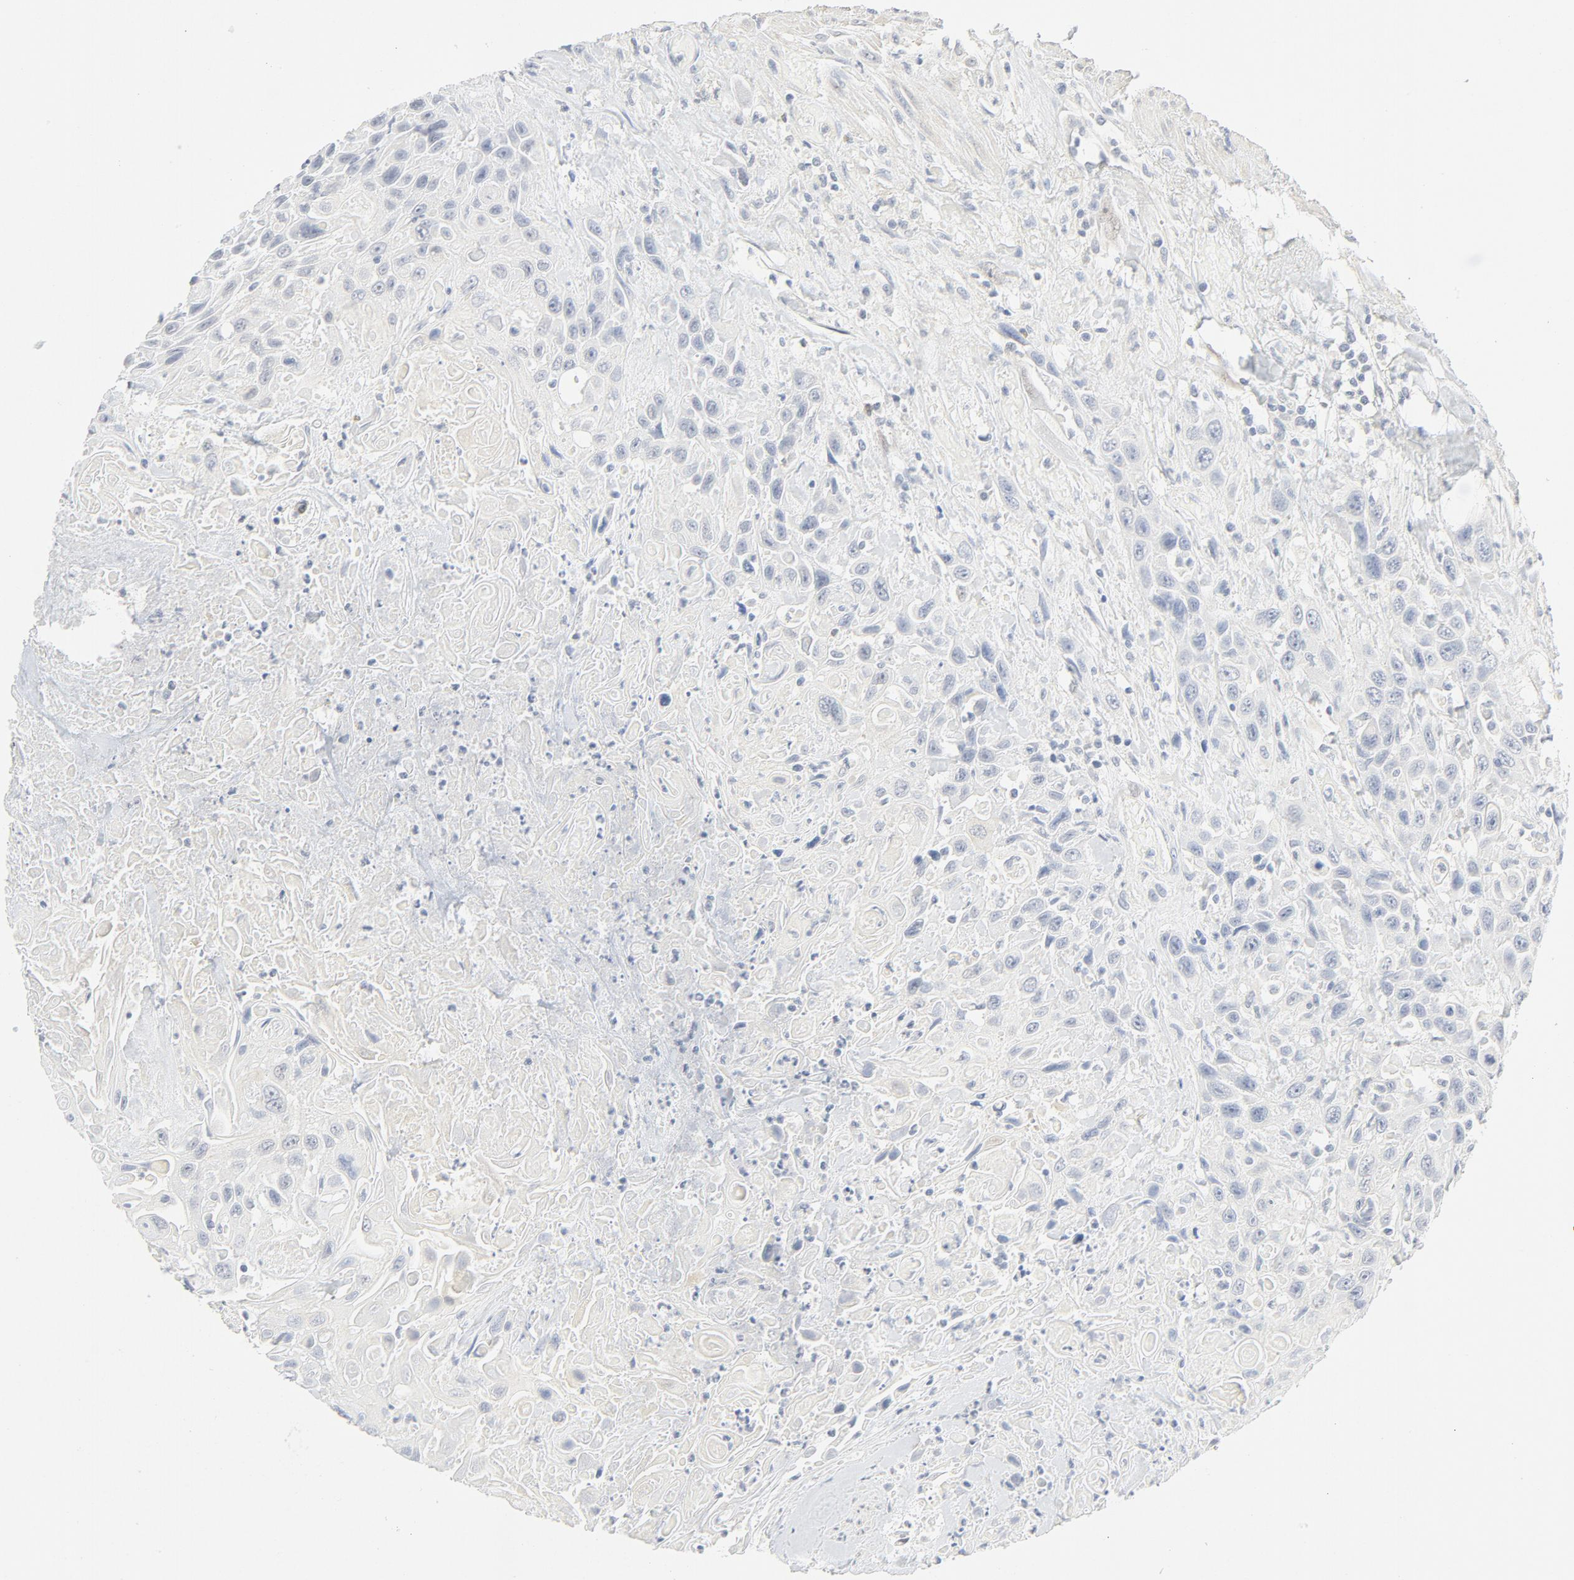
{"staining": {"intensity": "negative", "quantity": "none", "location": "none"}, "tissue": "urothelial cancer", "cell_type": "Tumor cells", "image_type": "cancer", "snomed": [{"axis": "morphology", "description": "Urothelial carcinoma, High grade"}, {"axis": "topography", "description": "Urinary bladder"}], "caption": "Tumor cells are negative for protein expression in human urothelial cancer.", "gene": "PGM1", "patient": {"sex": "female", "age": 84}}